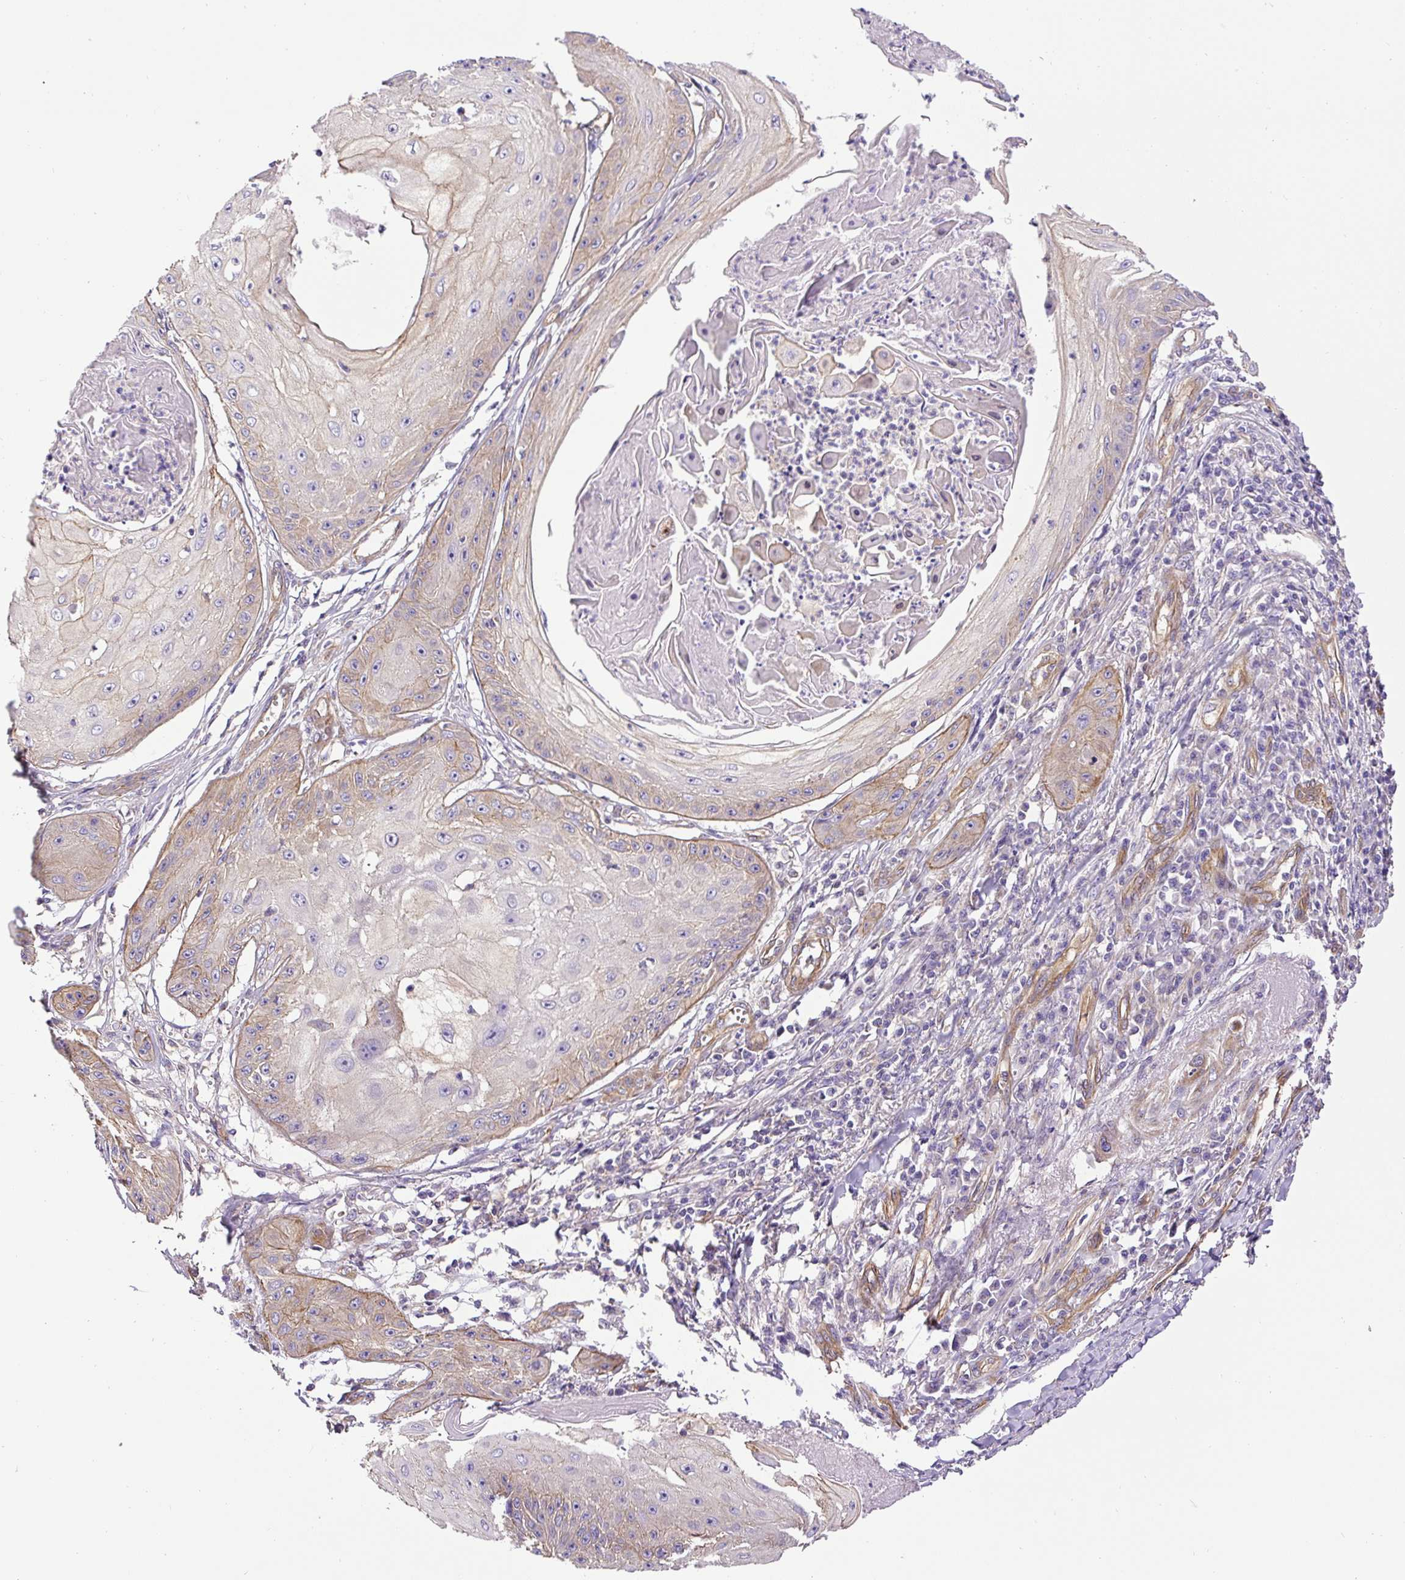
{"staining": {"intensity": "weak", "quantity": "<25%", "location": "cytoplasmic/membranous"}, "tissue": "skin cancer", "cell_type": "Tumor cells", "image_type": "cancer", "snomed": [{"axis": "morphology", "description": "Squamous cell carcinoma, NOS"}, {"axis": "topography", "description": "Skin"}], "caption": "Tumor cells show no significant positivity in skin cancer.", "gene": "DCTN1", "patient": {"sex": "male", "age": 70}}